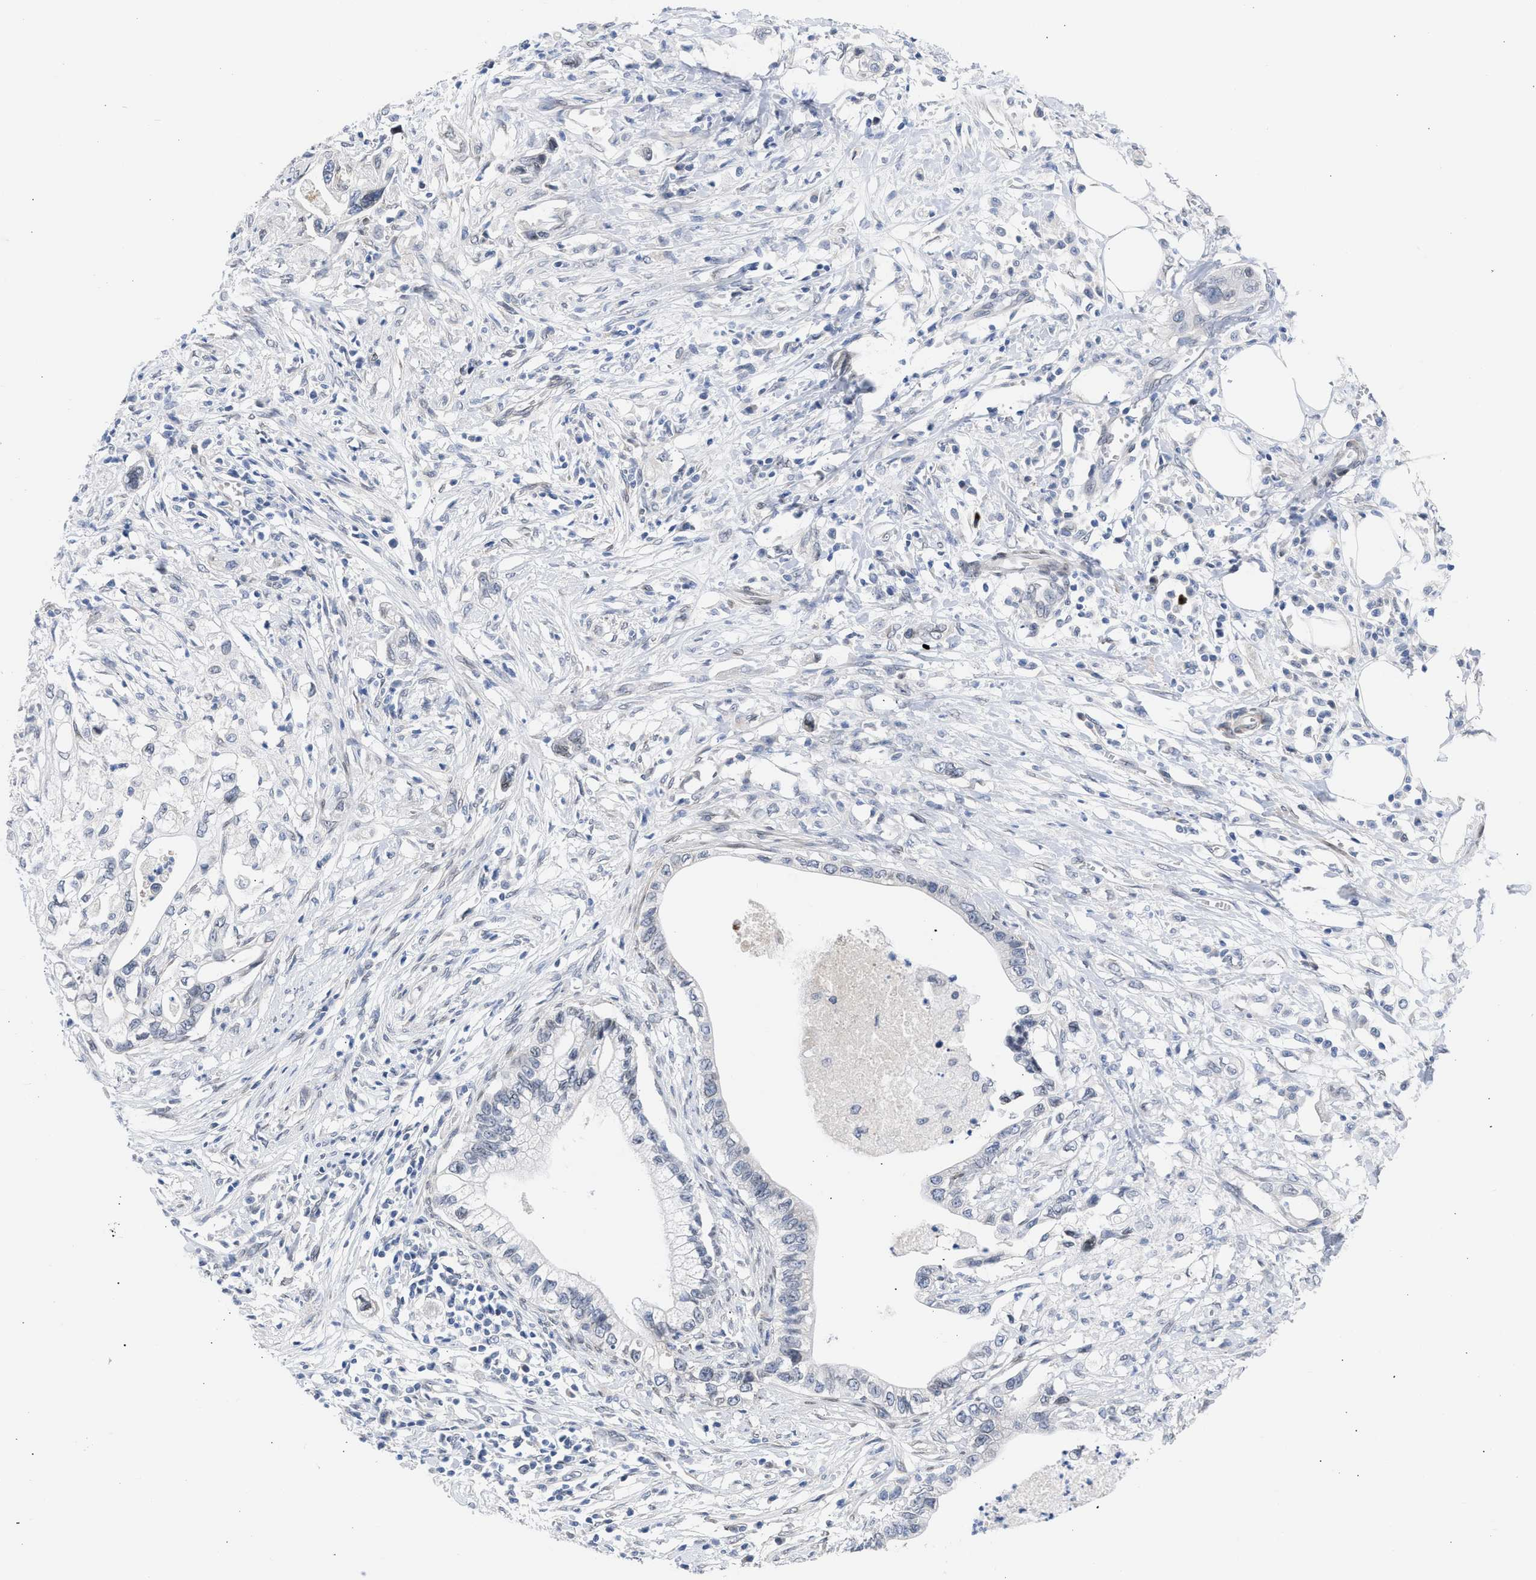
{"staining": {"intensity": "negative", "quantity": "none", "location": "none"}, "tissue": "pancreatic cancer", "cell_type": "Tumor cells", "image_type": "cancer", "snomed": [{"axis": "morphology", "description": "Adenocarcinoma, NOS"}, {"axis": "topography", "description": "Pancreas"}], "caption": "Immunohistochemical staining of human pancreatic cancer (adenocarcinoma) displays no significant expression in tumor cells.", "gene": "NUP35", "patient": {"sex": "male", "age": 56}}